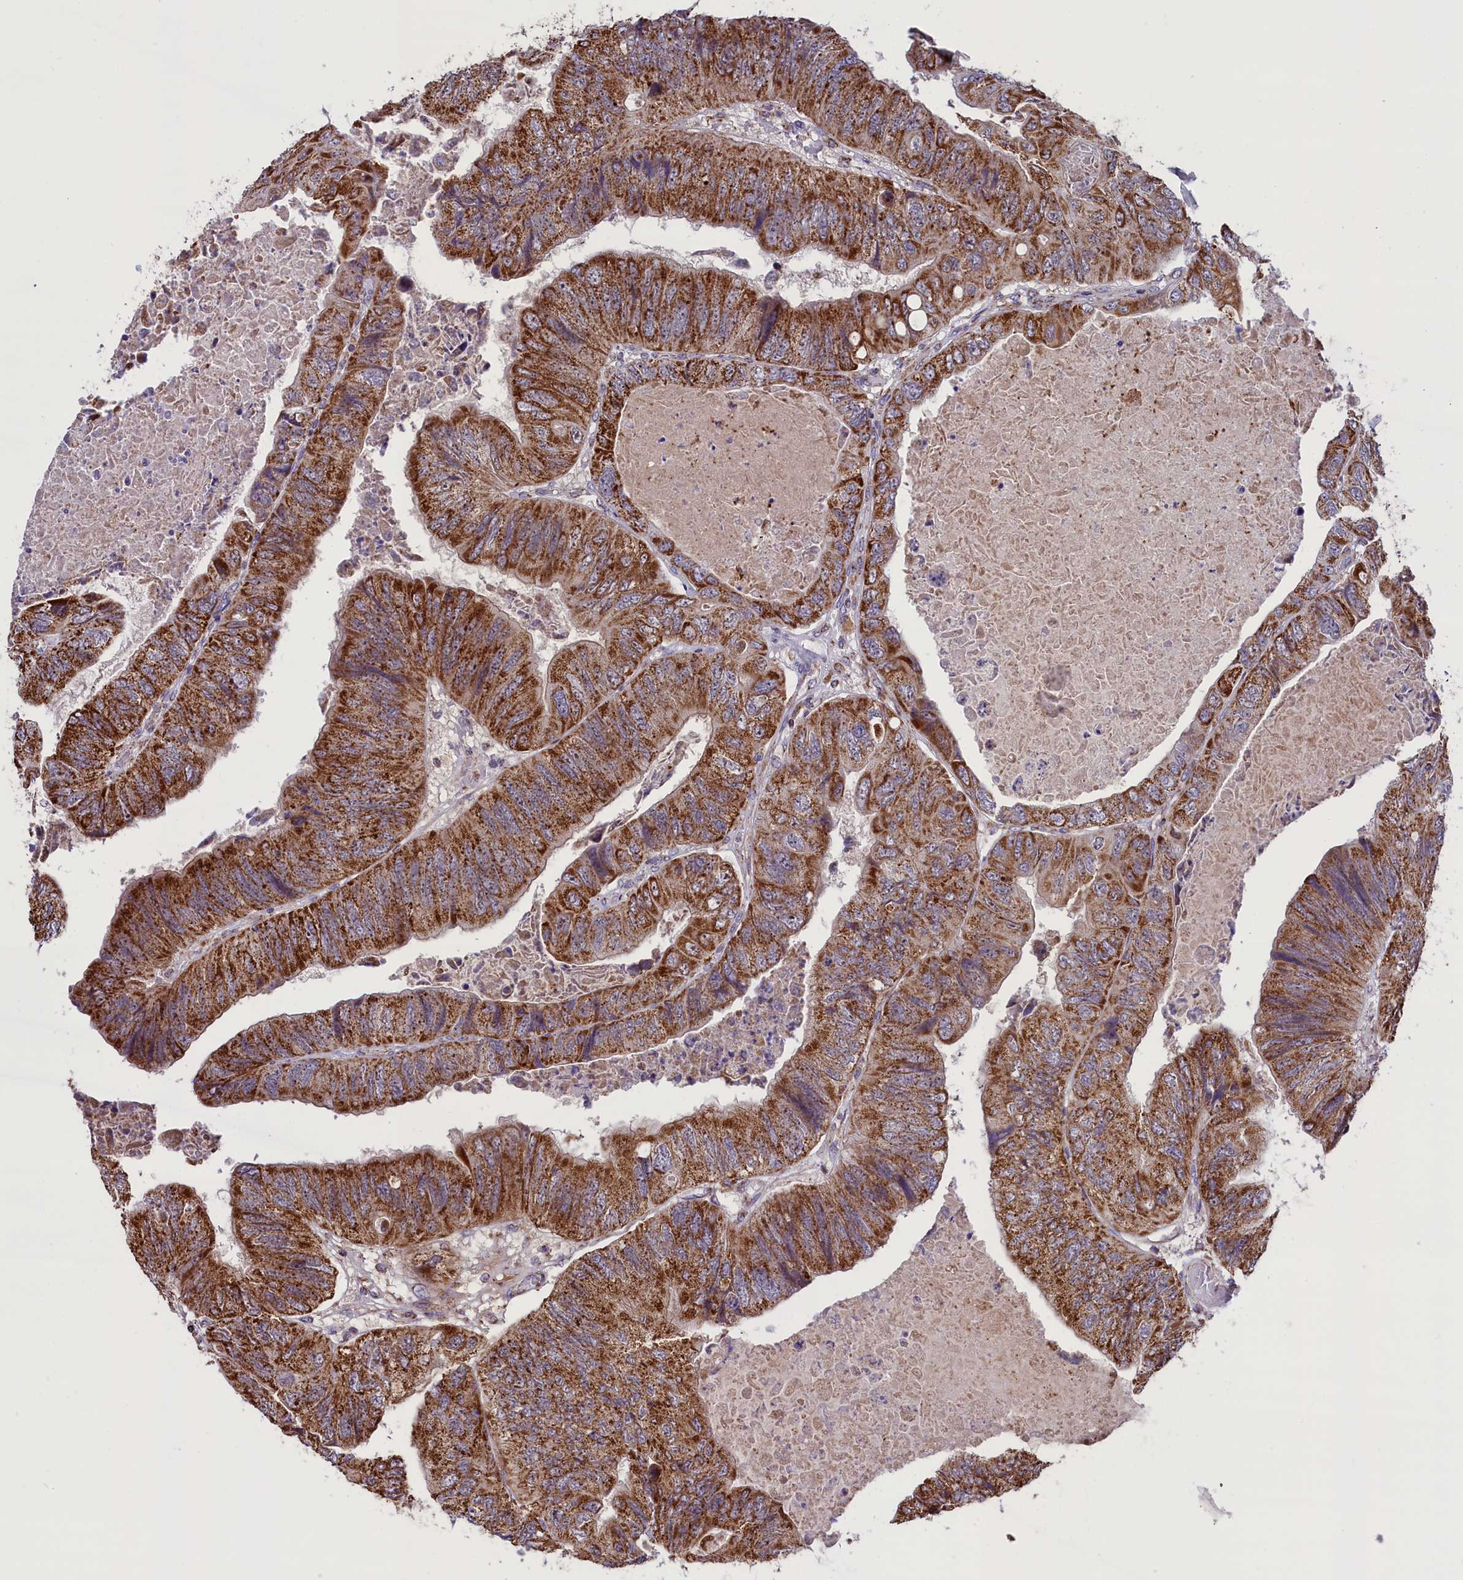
{"staining": {"intensity": "strong", "quantity": ">75%", "location": "cytoplasmic/membranous"}, "tissue": "colorectal cancer", "cell_type": "Tumor cells", "image_type": "cancer", "snomed": [{"axis": "morphology", "description": "Adenocarcinoma, NOS"}, {"axis": "topography", "description": "Rectum"}], "caption": "This micrograph shows IHC staining of human colorectal adenocarcinoma, with high strong cytoplasmic/membranous expression in about >75% of tumor cells.", "gene": "GLRX5", "patient": {"sex": "male", "age": 63}}